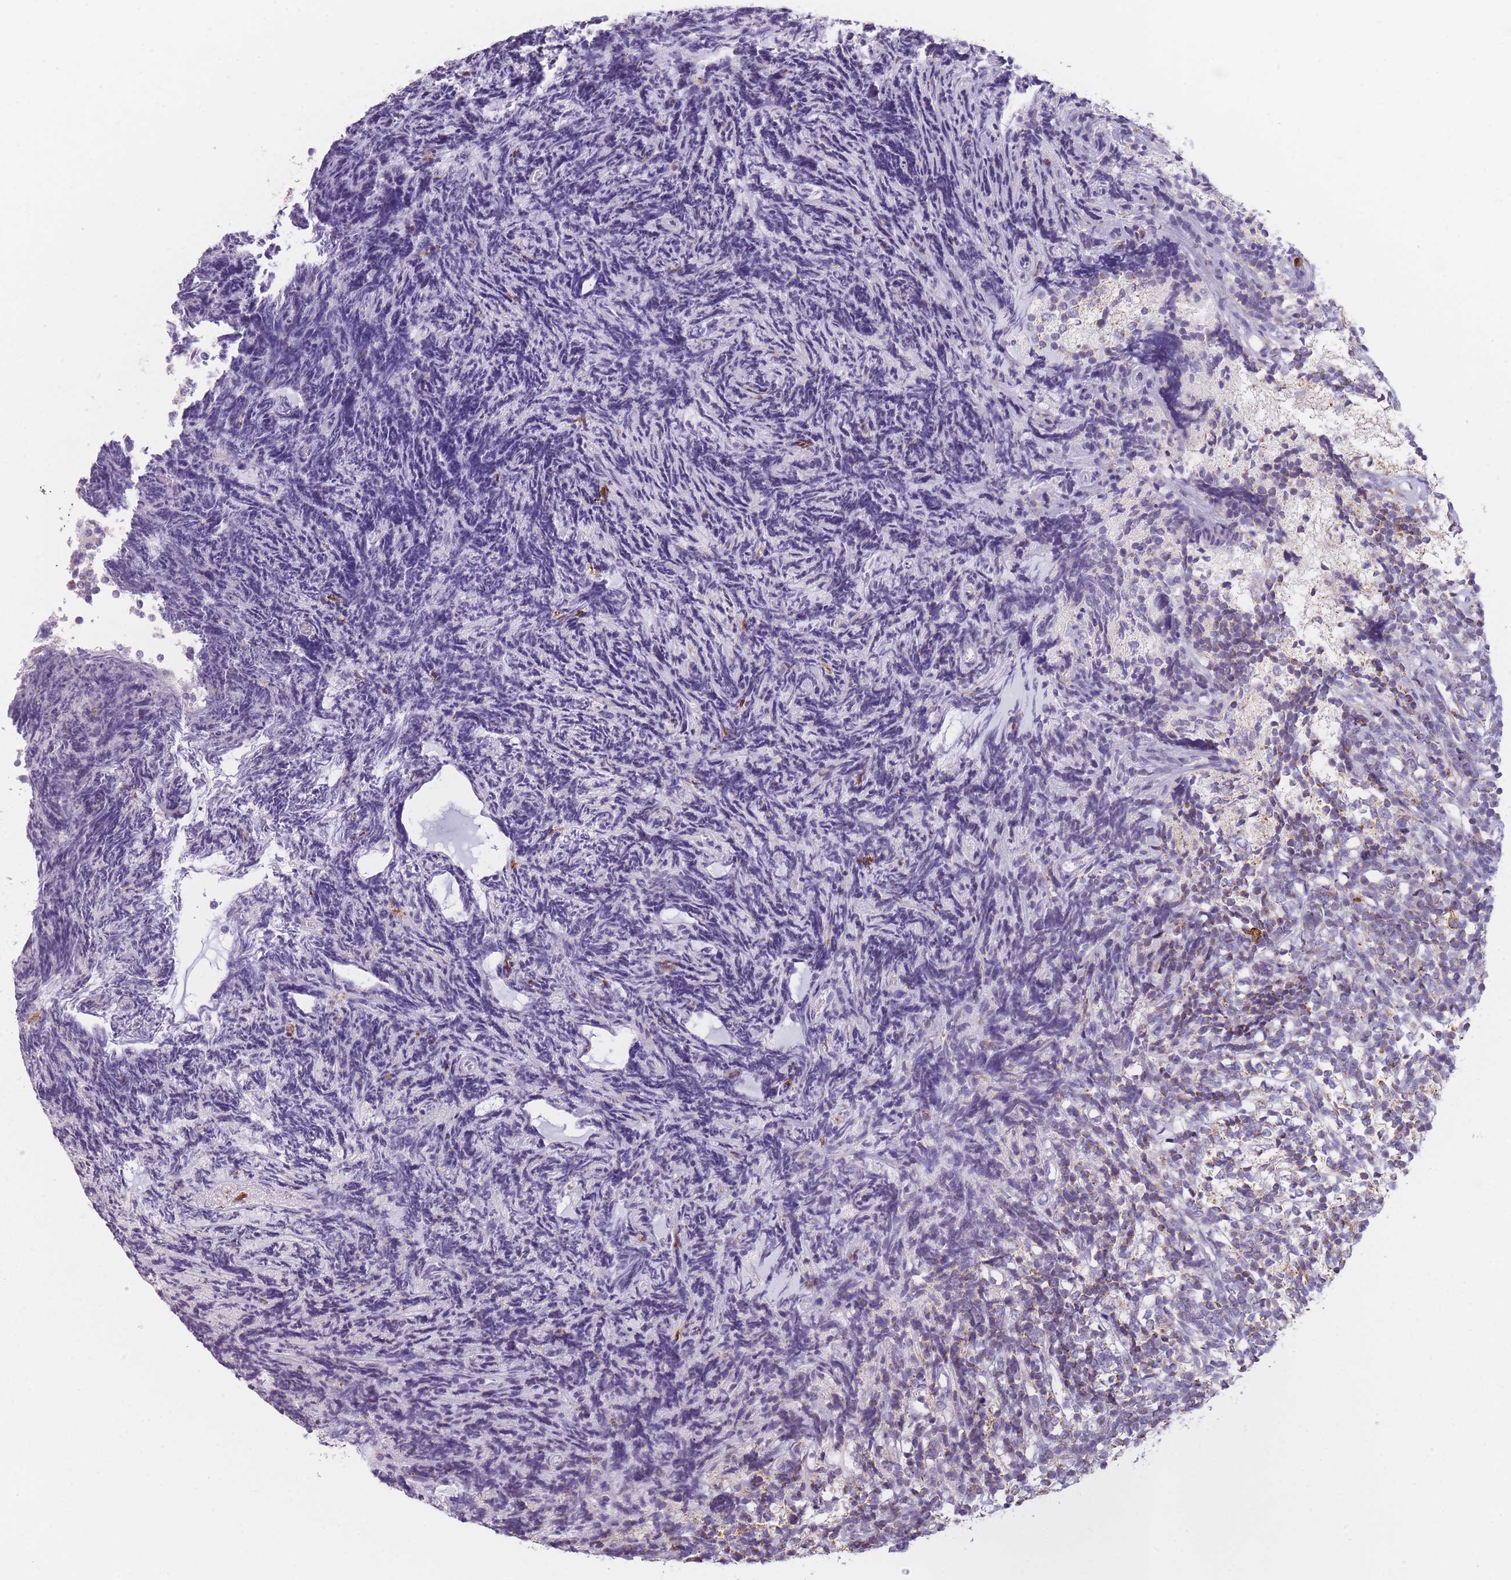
{"staining": {"intensity": "weak", "quantity": "<25%", "location": "cytoplasmic/membranous"}, "tissue": "glioma", "cell_type": "Tumor cells", "image_type": "cancer", "snomed": [{"axis": "morphology", "description": "Glioma, malignant, Low grade"}, {"axis": "topography", "description": "Brain"}], "caption": "Tumor cells show no significant expression in glioma.", "gene": "PRAM1", "patient": {"sex": "female", "age": 1}}